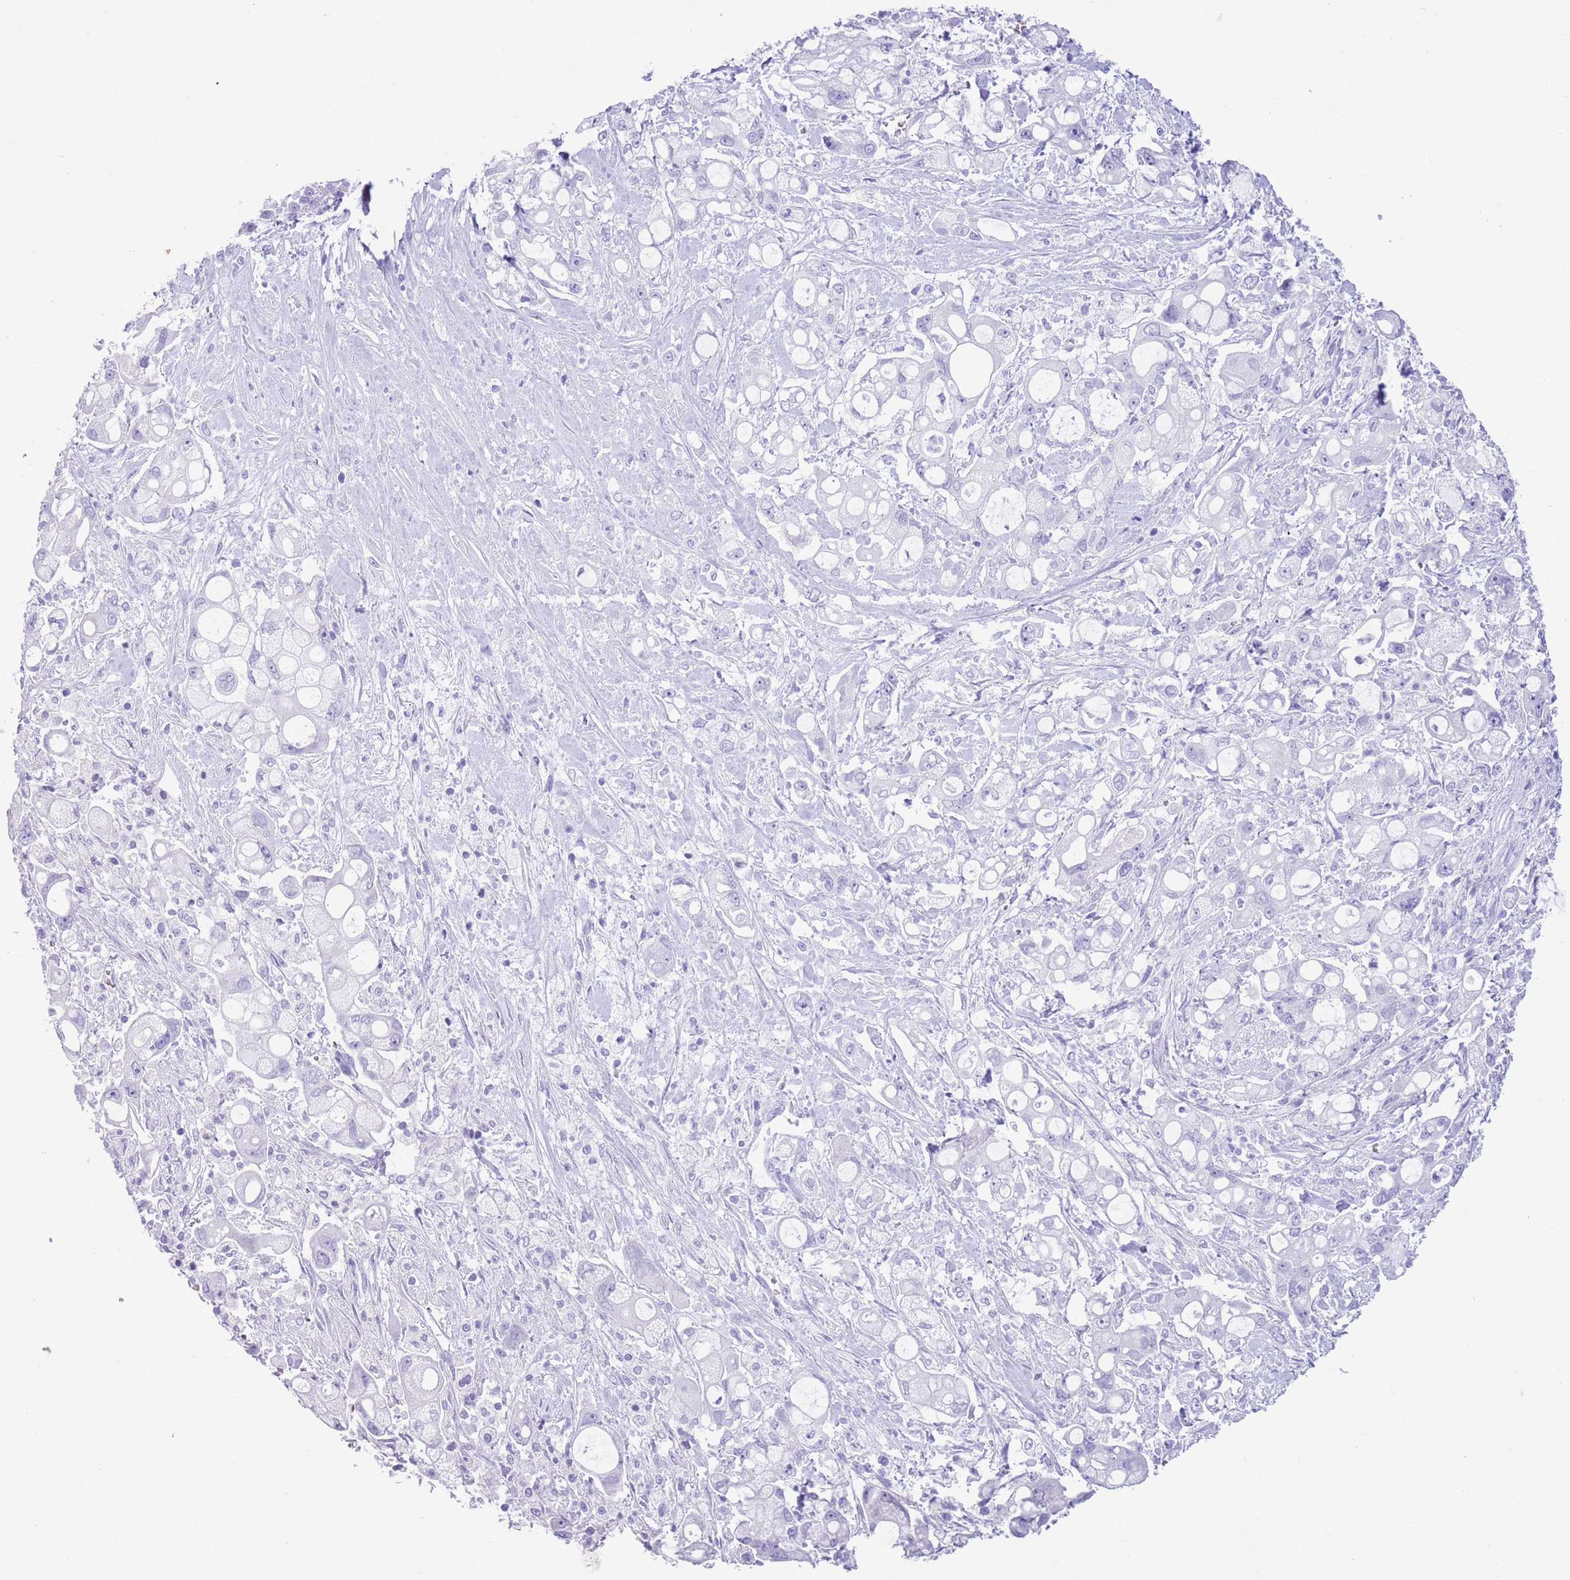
{"staining": {"intensity": "negative", "quantity": "none", "location": "none"}, "tissue": "pancreatic cancer", "cell_type": "Tumor cells", "image_type": "cancer", "snomed": [{"axis": "morphology", "description": "Adenocarcinoma, NOS"}, {"axis": "topography", "description": "Pancreas"}], "caption": "An immunohistochemistry (IHC) image of adenocarcinoma (pancreatic) is shown. There is no staining in tumor cells of adenocarcinoma (pancreatic).", "gene": "TBC1D10B", "patient": {"sex": "male", "age": 68}}